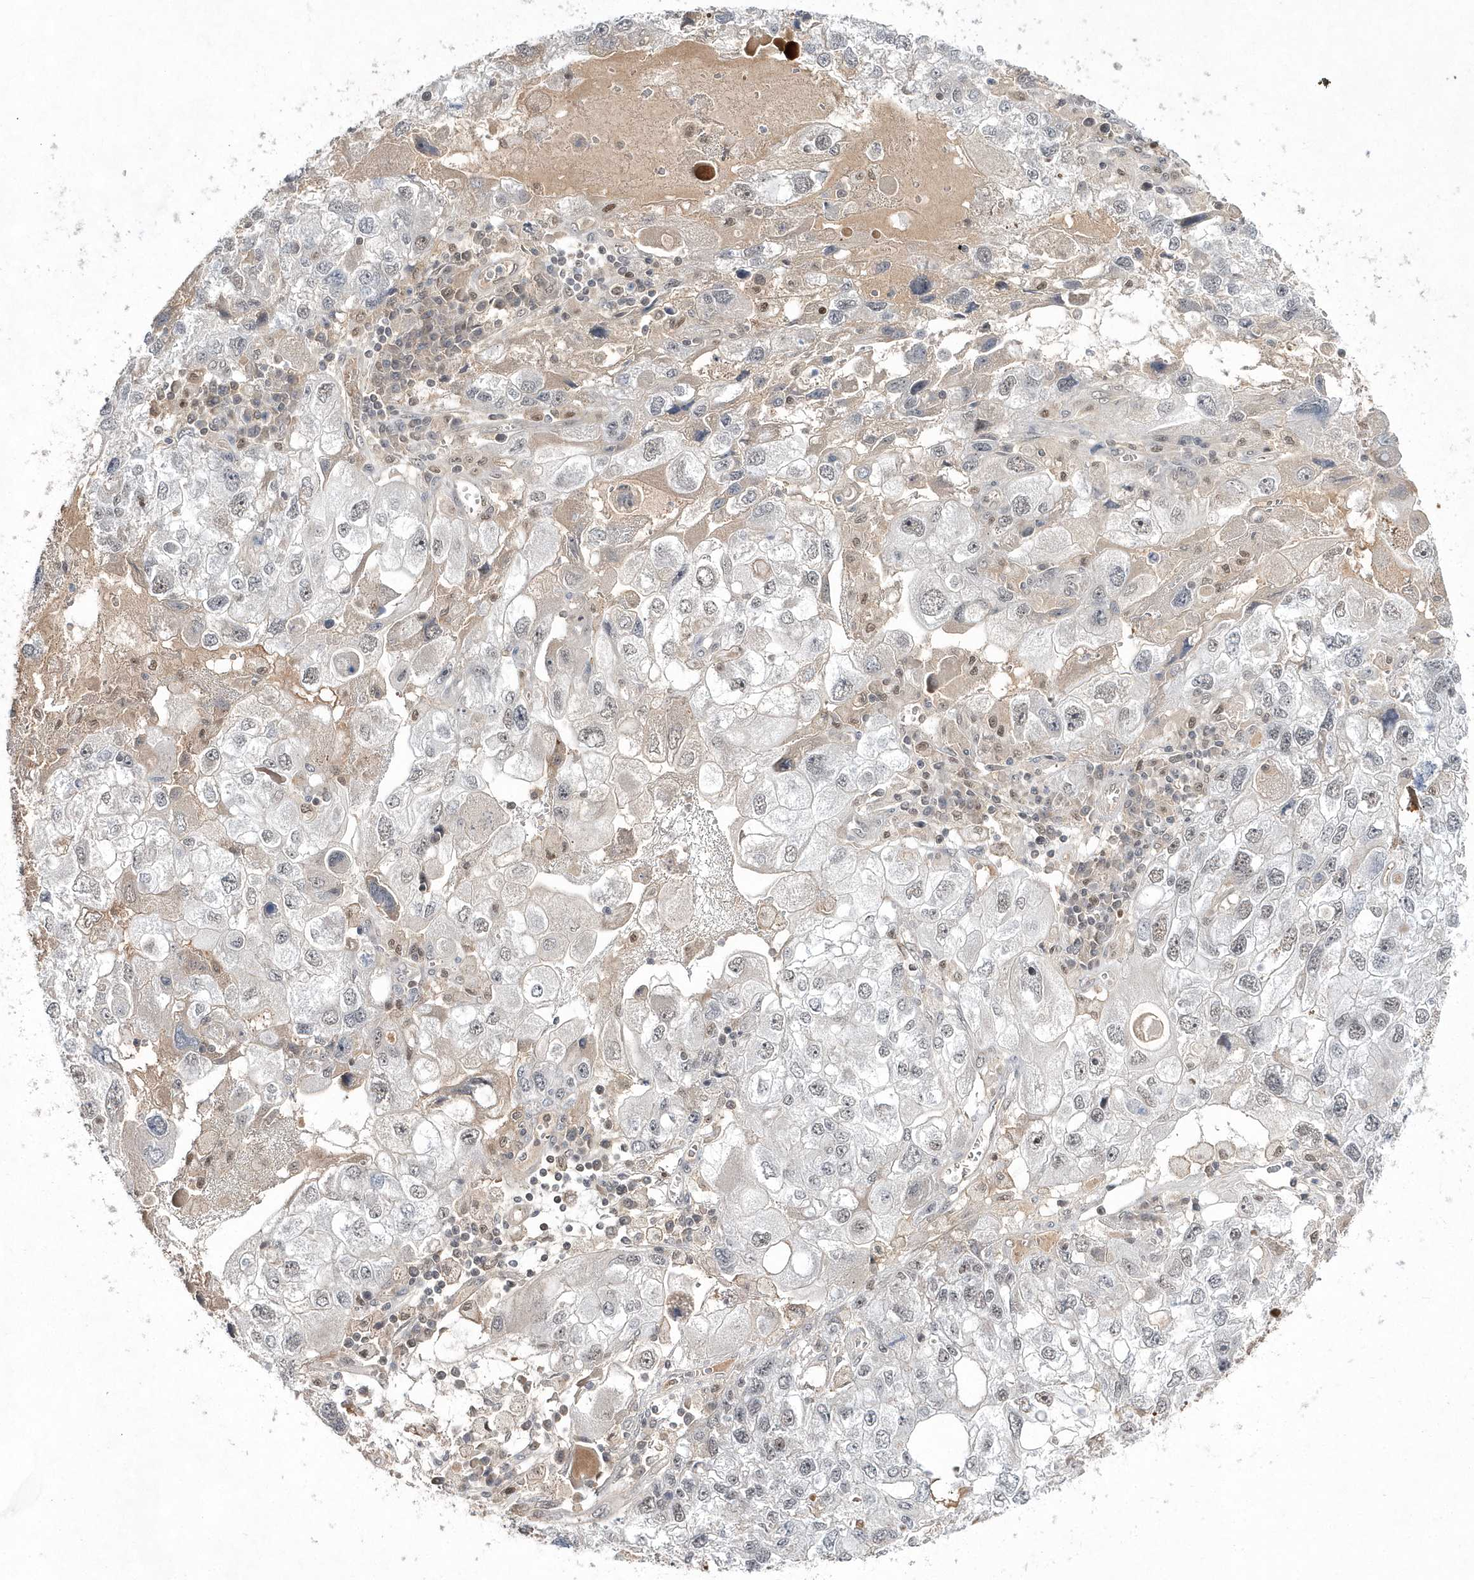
{"staining": {"intensity": "weak", "quantity": "<25%", "location": "cytoplasmic/membranous,nuclear"}, "tissue": "endometrial cancer", "cell_type": "Tumor cells", "image_type": "cancer", "snomed": [{"axis": "morphology", "description": "Adenocarcinoma, NOS"}, {"axis": "topography", "description": "Endometrium"}], "caption": "Micrograph shows no protein positivity in tumor cells of adenocarcinoma (endometrial) tissue.", "gene": "TMEM132B", "patient": {"sex": "female", "age": 49}}